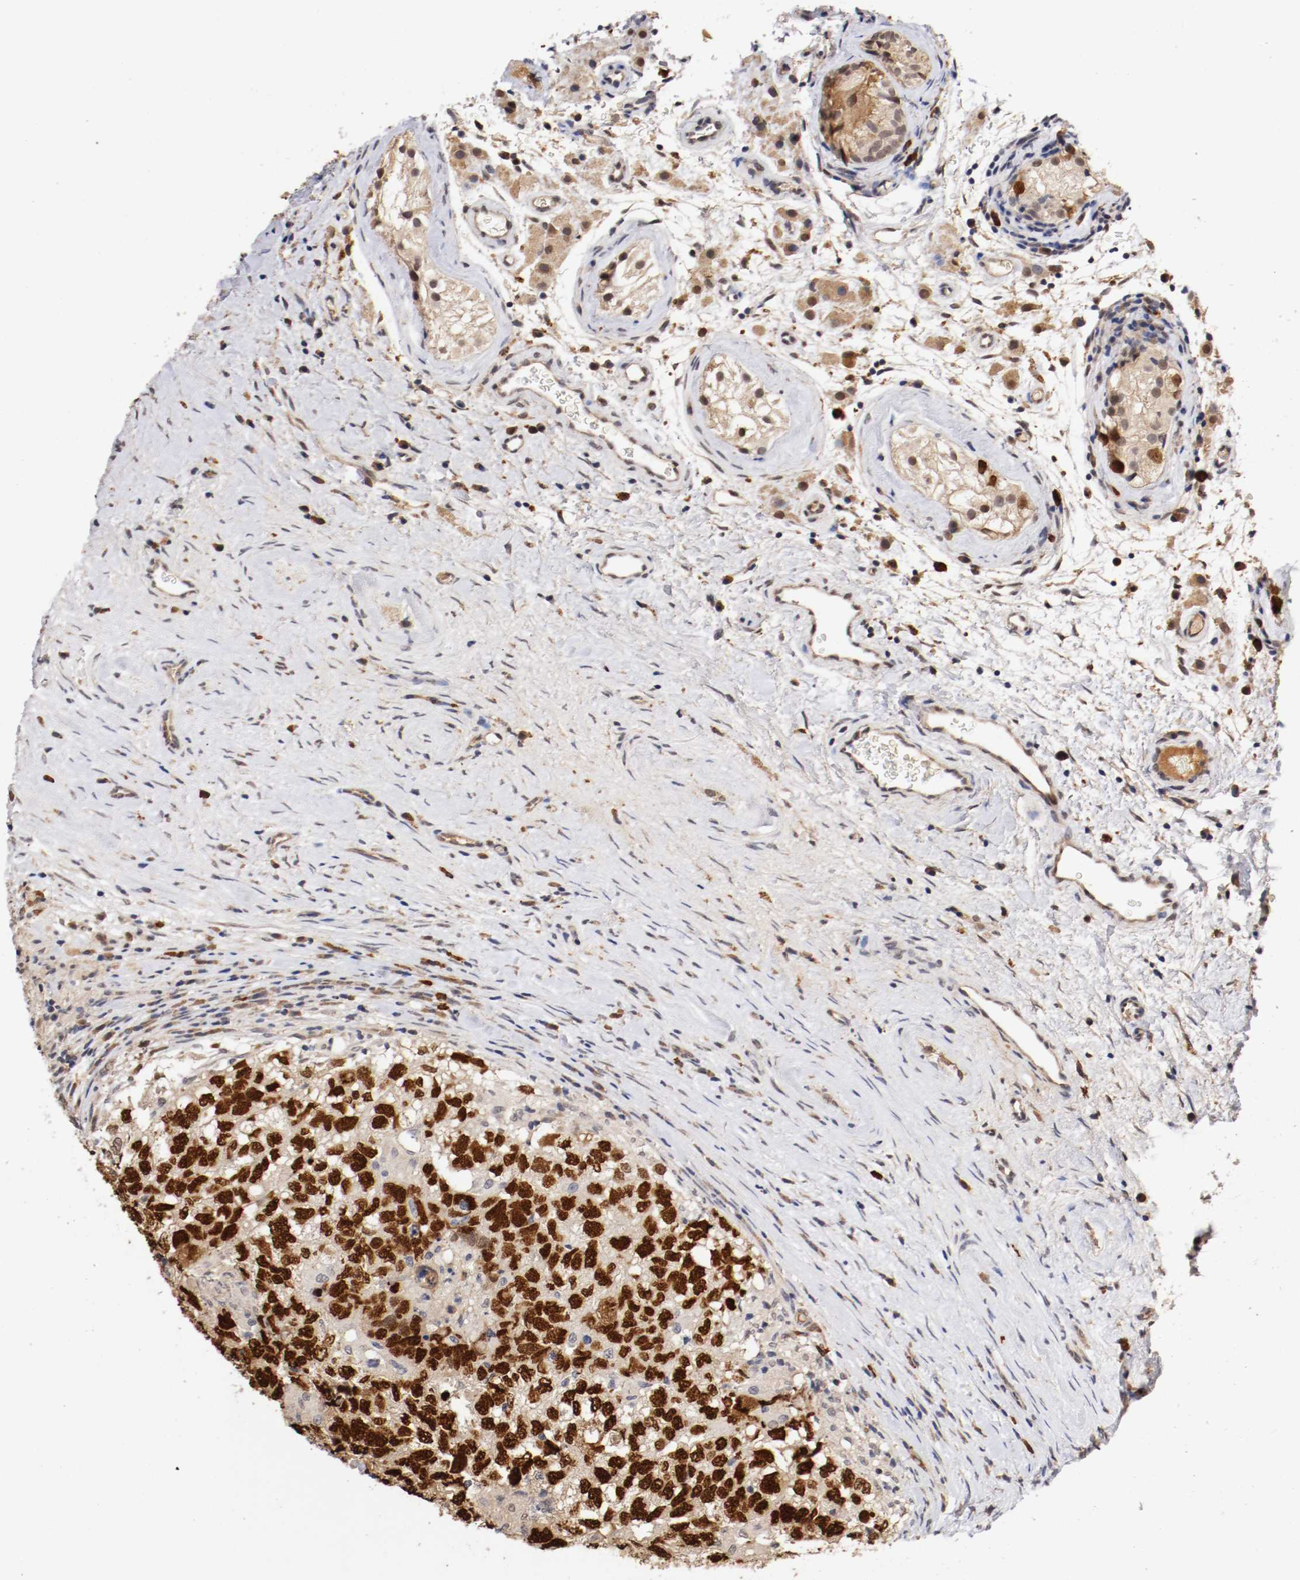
{"staining": {"intensity": "strong", "quantity": "25%-75%", "location": "nuclear"}, "tissue": "testis cancer", "cell_type": "Tumor cells", "image_type": "cancer", "snomed": [{"axis": "morphology", "description": "Carcinoma, Embryonal, NOS"}, {"axis": "topography", "description": "Testis"}], "caption": "A micrograph of embryonal carcinoma (testis) stained for a protein exhibits strong nuclear brown staining in tumor cells. (IHC, brightfield microscopy, high magnification).", "gene": "DNMT3B", "patient": {"sex": "male", "age": 21}}